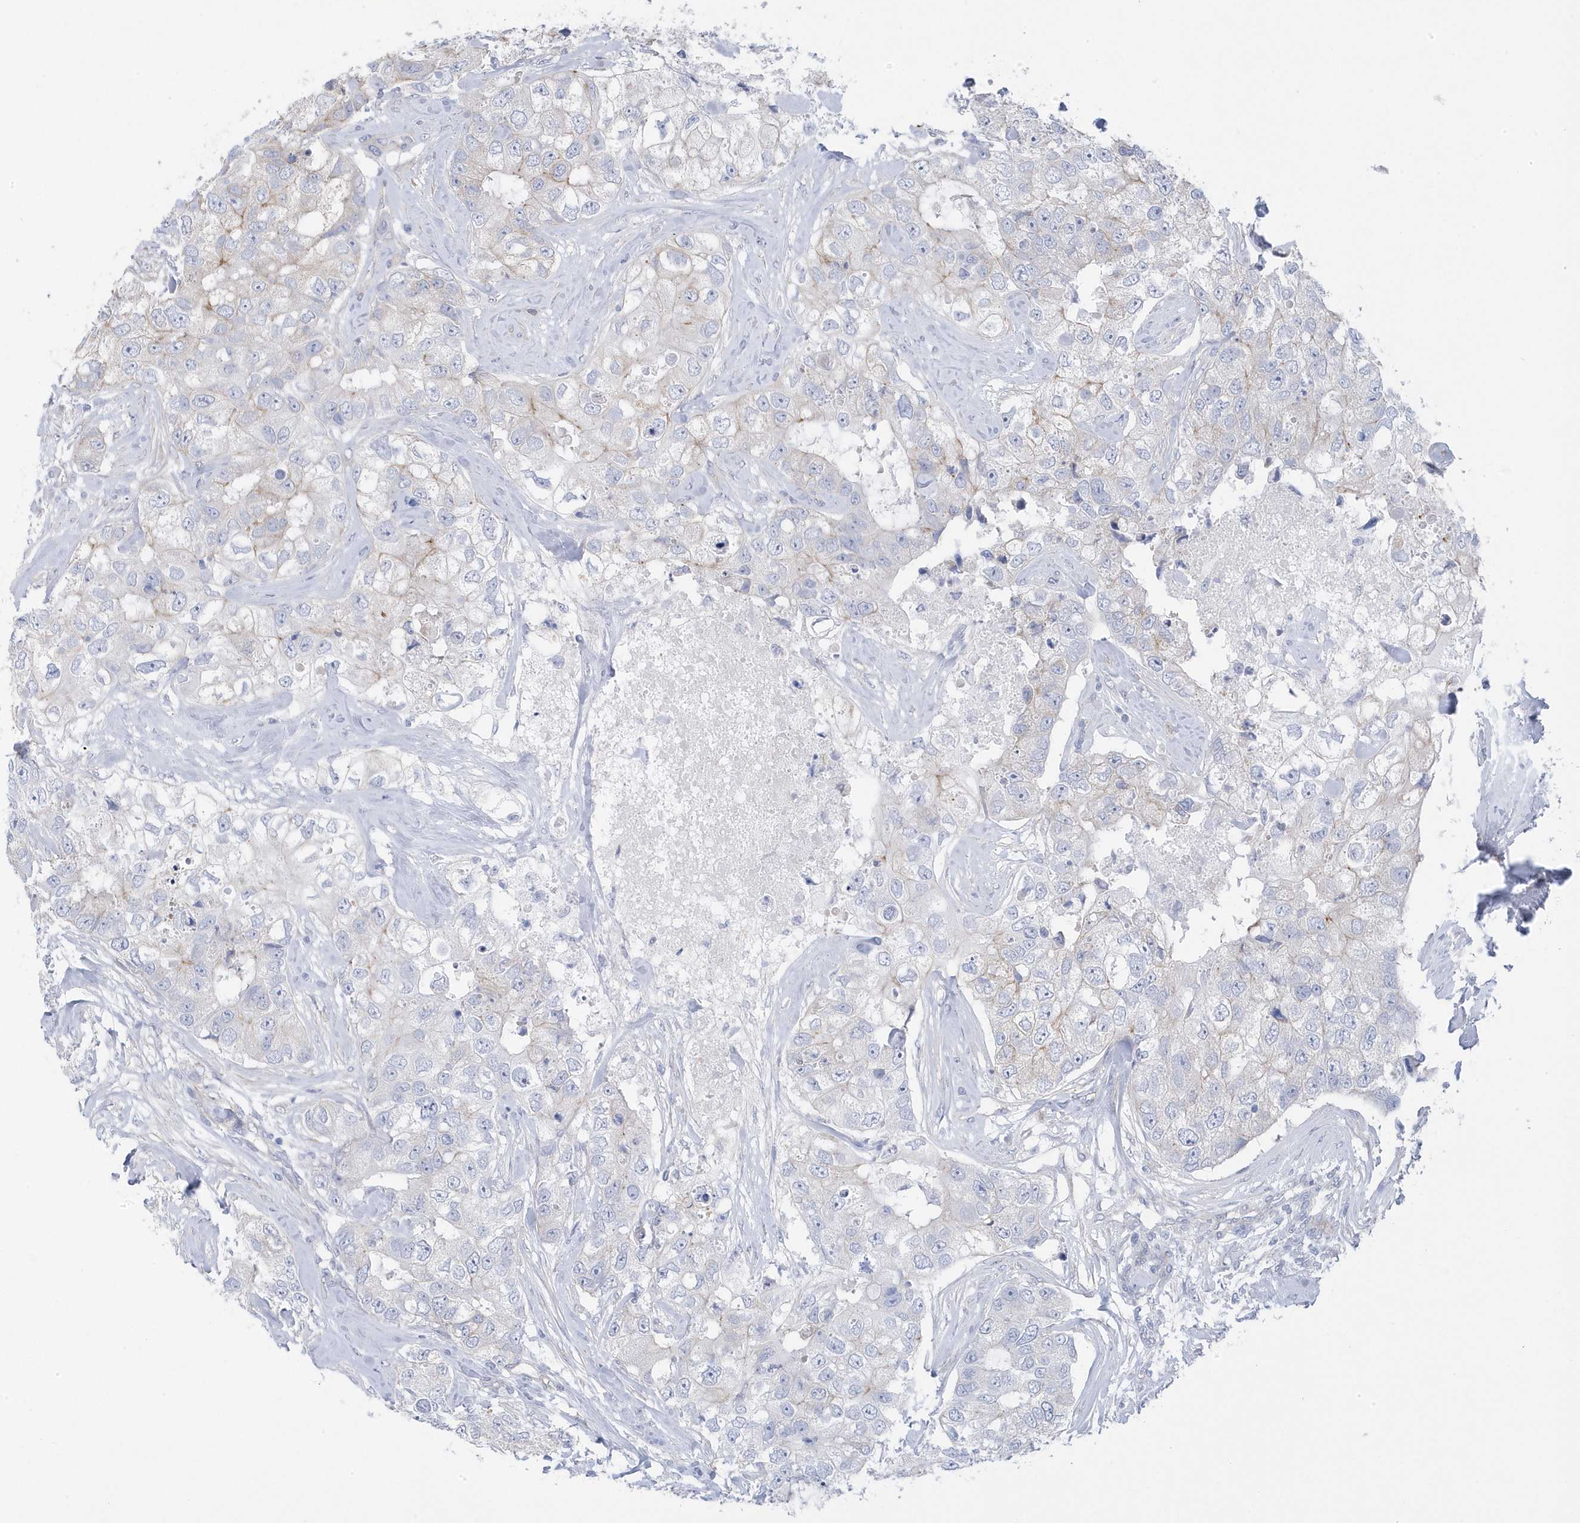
{"staining": {"intensity": "negative", "quantity": "none", "location": "none"}, "tissue": "breast cancer", "cell_type": "Tumor cells", "image_type": "cancer", "snomed": [{"axis": "morphology", "description": "Duct carcinoma"}, {"axis": "topography", "description": "Breast"}], "caption": "Histopathology image shows no protein expression in tumor cells of invasive ductal carcinoma (breast) tissue. The staining is performed using DAB (3,3'-diaminobenzidine) brown chromogen with nuclei counter-stained in using hematoxylin.", "gene": "ANAPC1", "patient": {"sex": "female", "age": 62}}